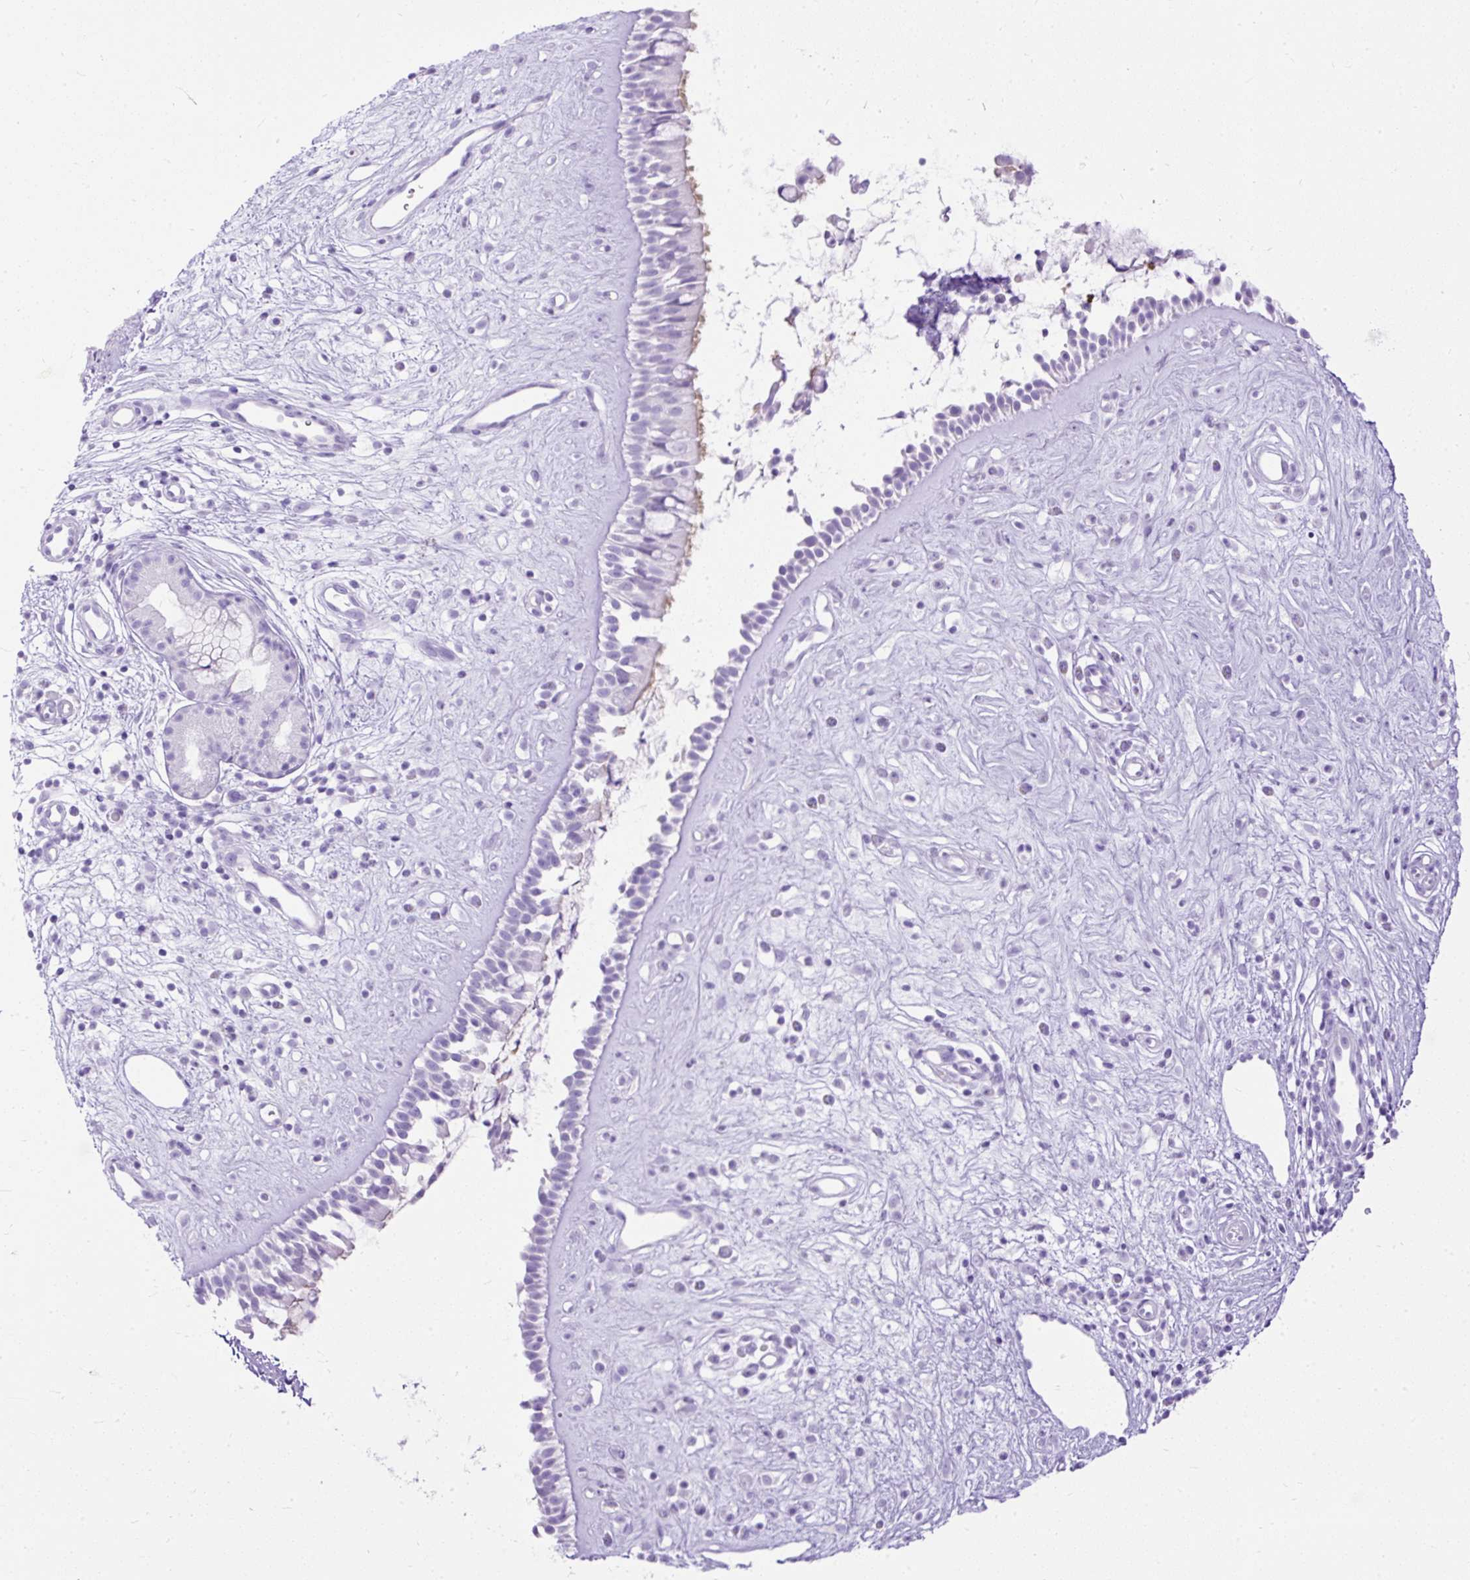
{"staining": {"intensity": "negative", "quantity": "none", "location": "none"}, "tissue": "nasopharynx", "cell_type": "Respiratory epithelial cells", "image_type": "normal", "snomed": [{"axis": "morphology", "description": "Normal tissue, NOS"}, {"axis": "topography", "description": "Nasopharynx"}], "caption": "This is a photomicrograph of IHC staining of benign nasopharynx, which shows no expression in respiratory epithelial cells. Nuclei are stained in blue.", "gene": "HEY1", "patient": {"sex": "male", "age": 32}}